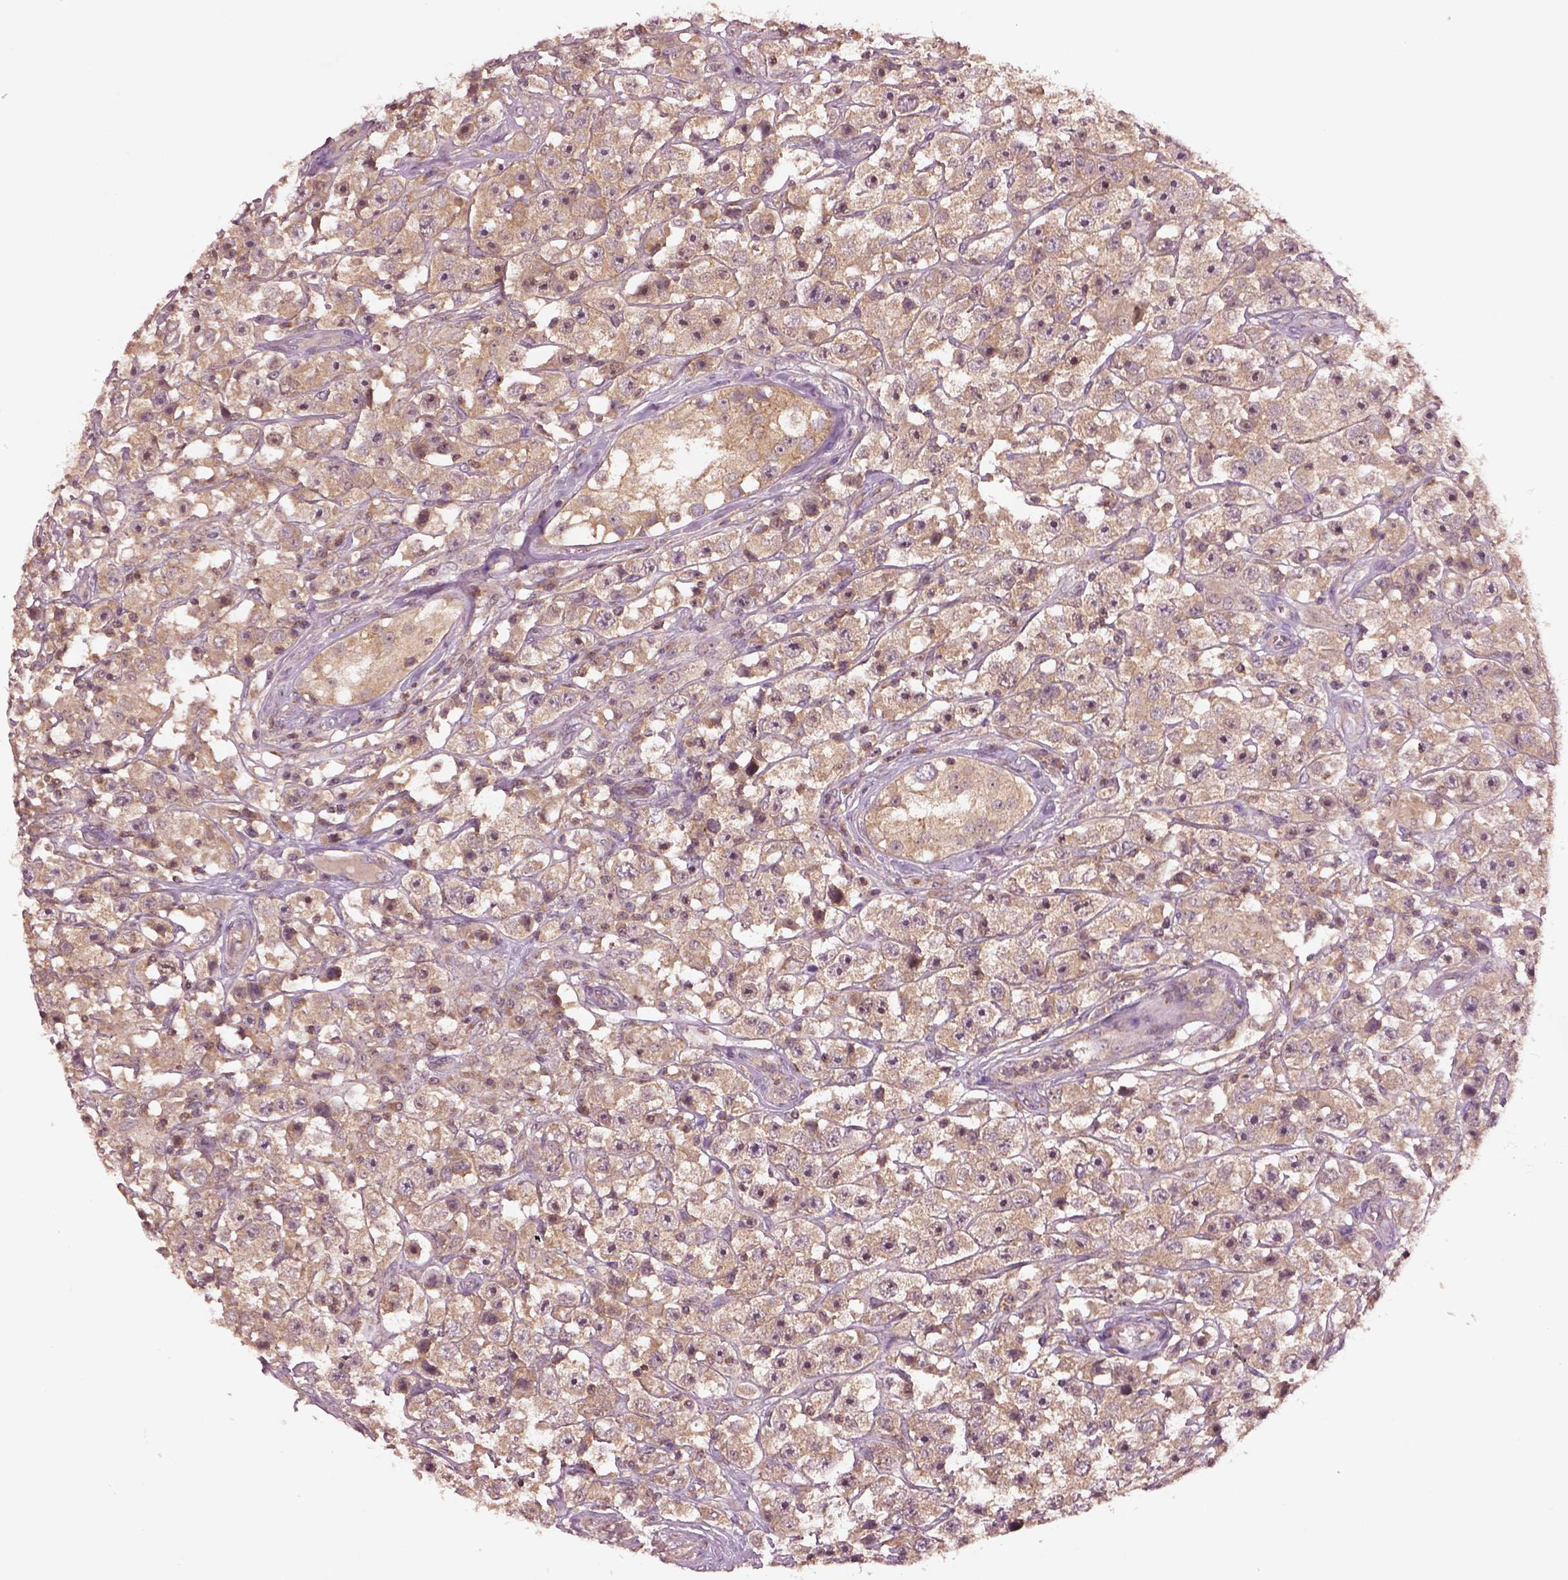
{"staining": {"intensity": "weak", "quantity": "25%-75%", "location": "cytoplasmic/membranous"}, "tissue": "testis cancer", "cell_type": "Tumor cells", "image_type": "cancer", "snomed": [{"axis": "morphology", "description": "Seminoma, NOS"}, {"axis": "topography", "description": "Testis"}], "caption": "This is an image of immunohistochemistry staining of testis cancer, which shows weak expression in the cytoplasmic/membranous of tumor cells.", "gene": "MTHFS", "patient": {"sex": "male", "age": 45}}